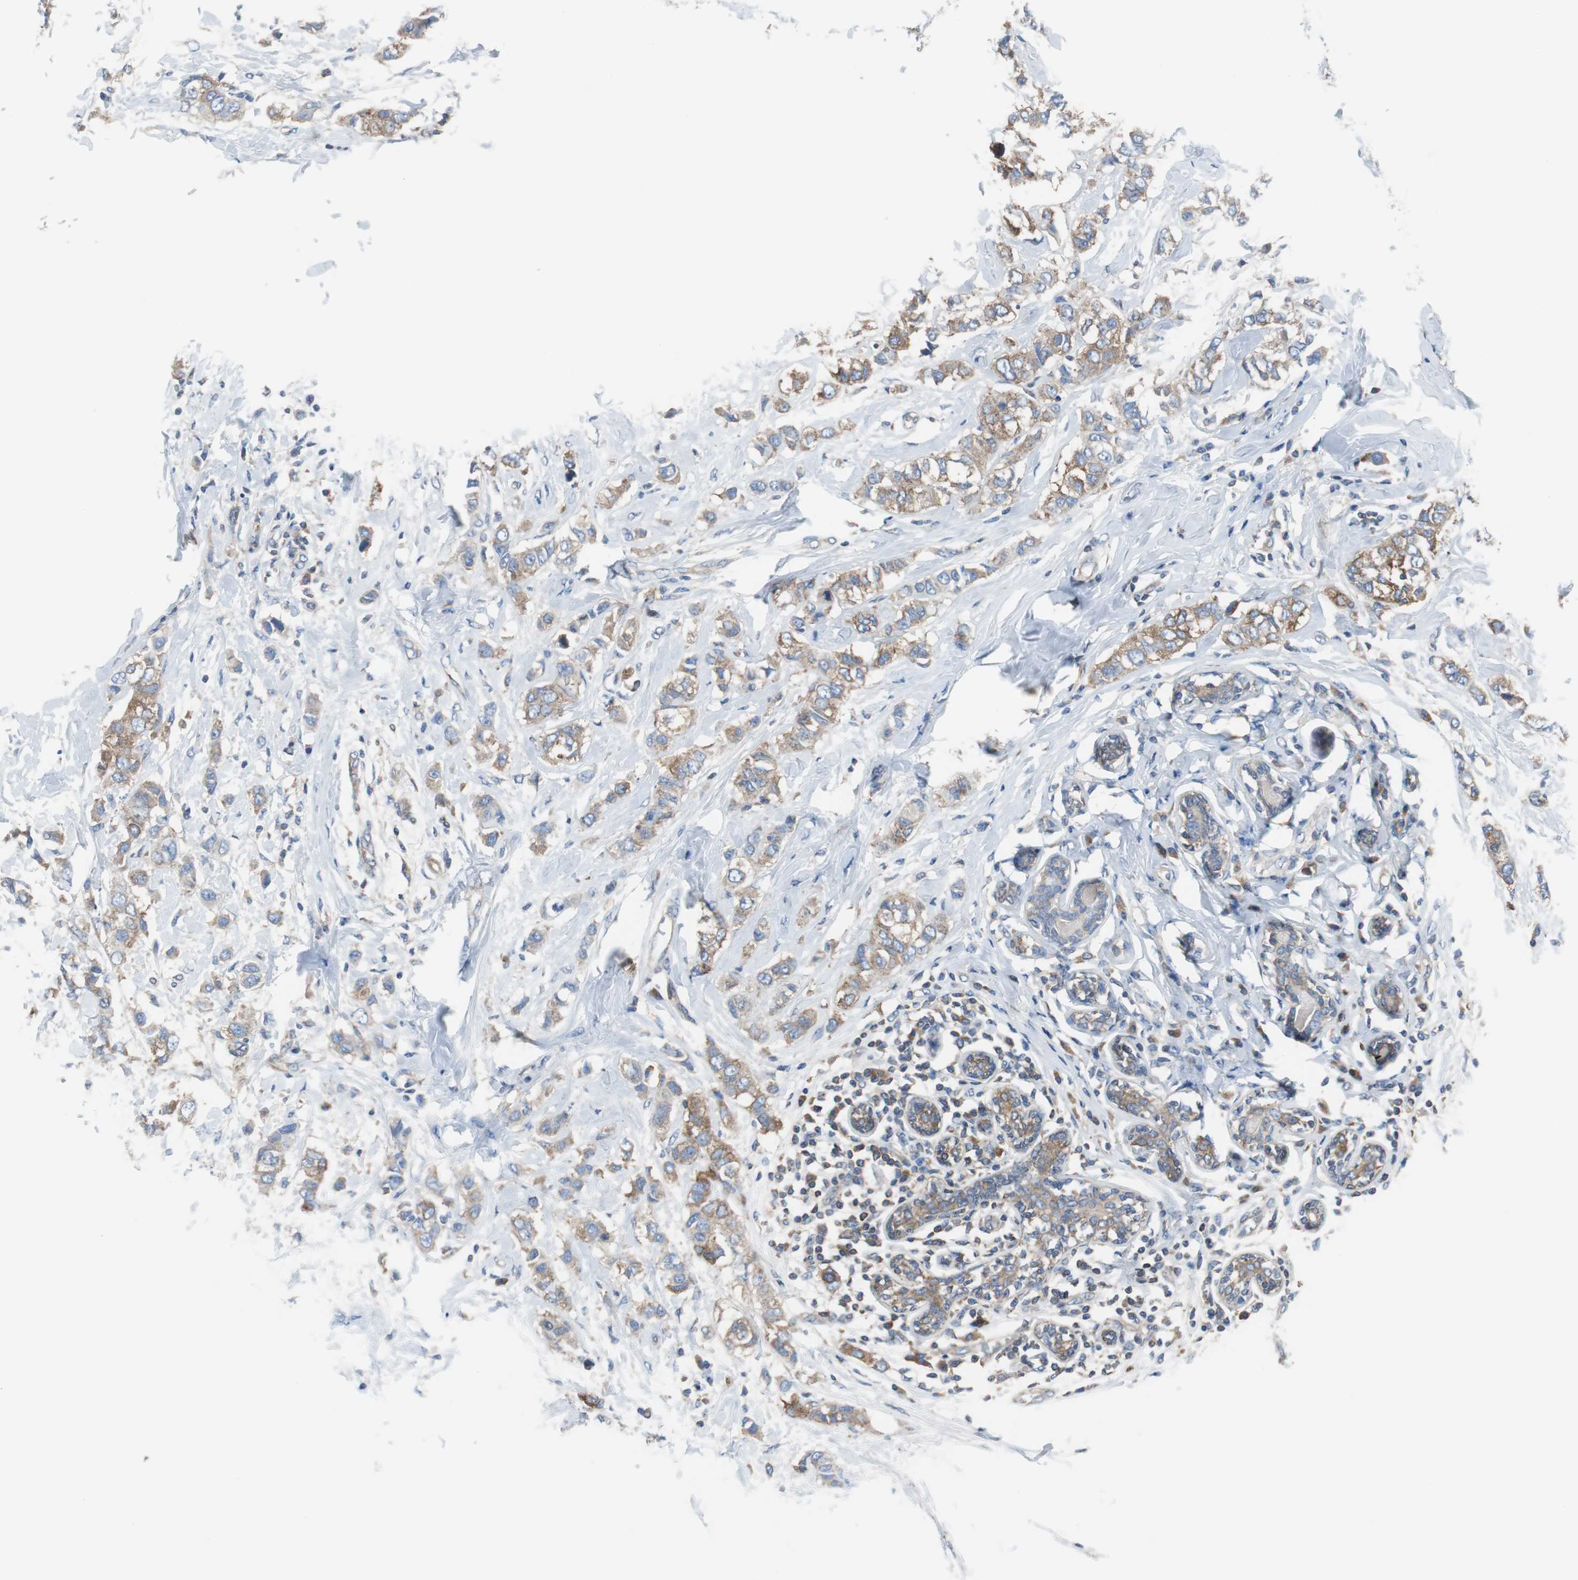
{"staining": {"intensity": "moderate", "quantity": ">75%", "location": "cytoplasmic/membranous"}, "tissue": "breast cancer", "cell_type": "Tumor cells", "image_type": "cancer", "snomed": [{"axis": "morphology", "description": "Duct carcinoma"}, {"axis": "topography", "description": "Breast"}], "caption": "Tumor cells display medium levels of moderate cytoplasmic/membranous expression in about >75% of cells in breast cancer.", "gene": "BRAF", "patient": {"sex": "female", "age": 50}}